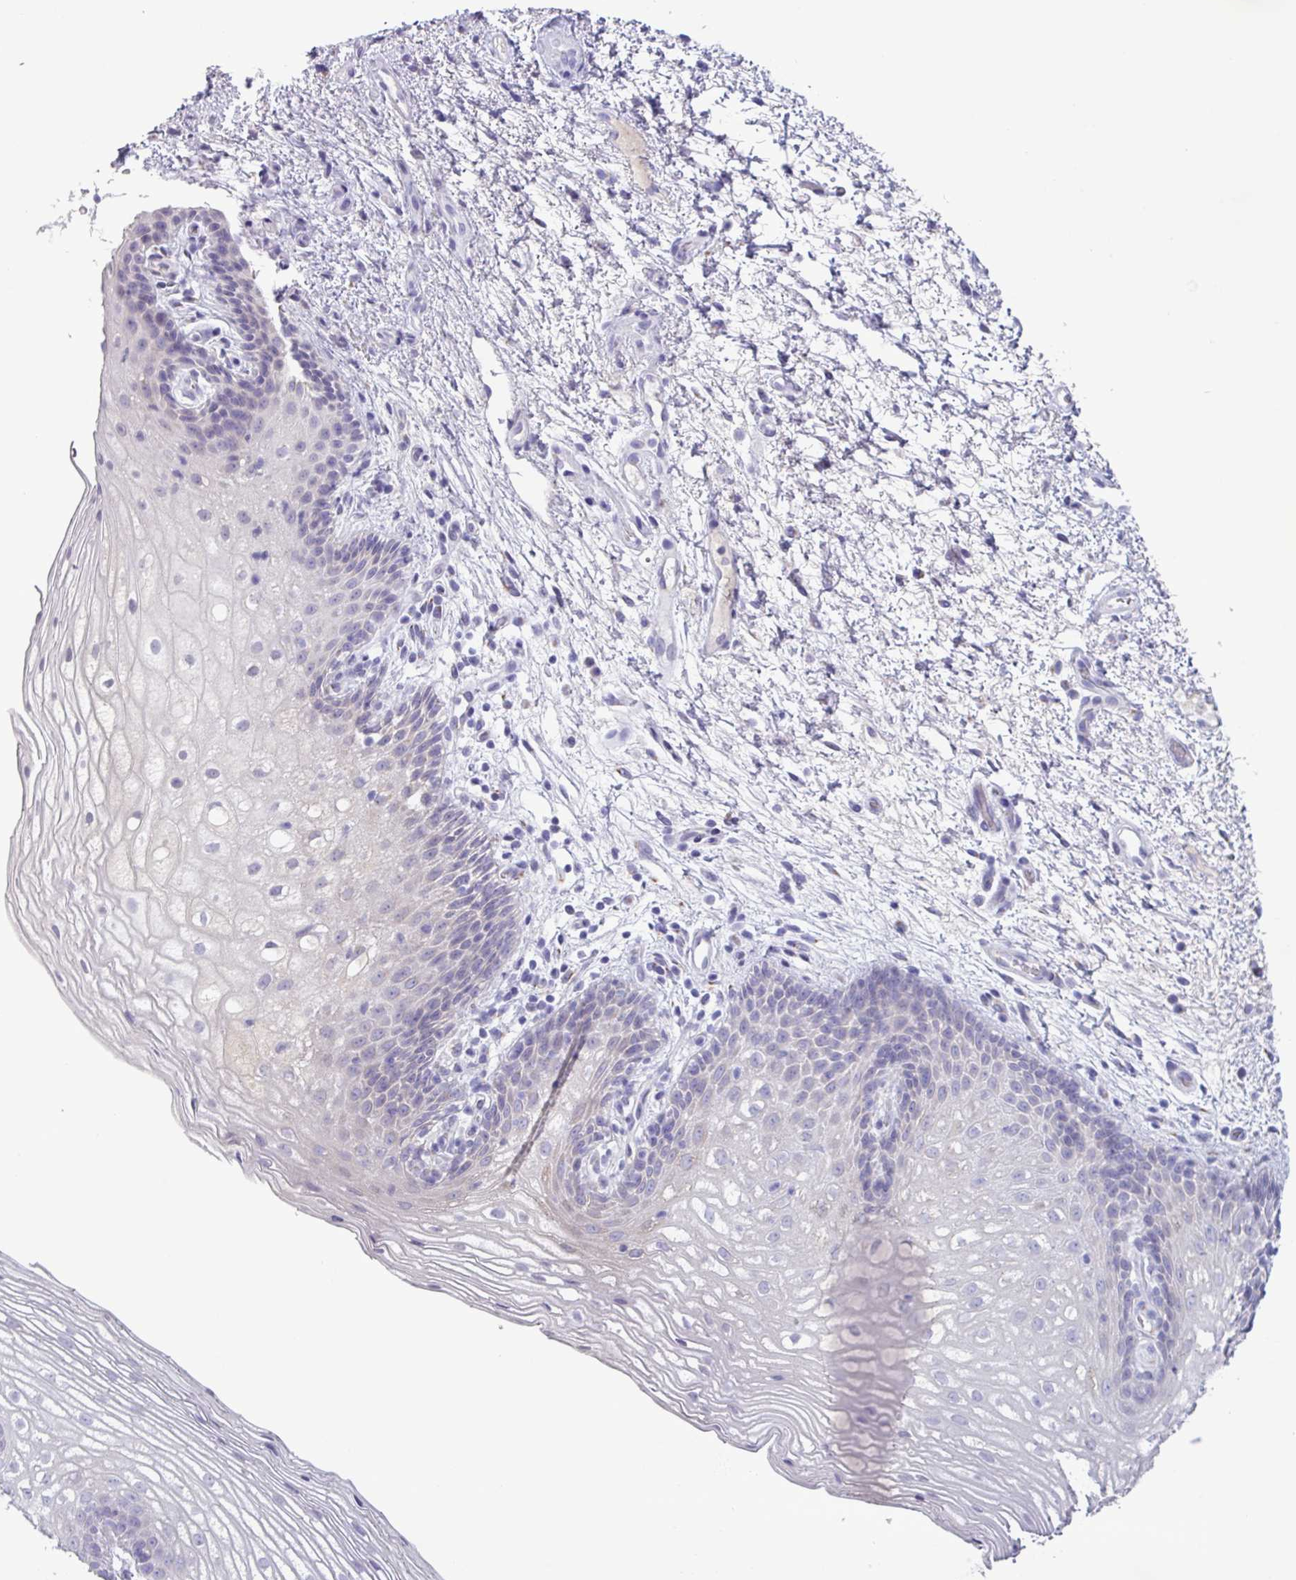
{"staining": {"intensity": "negative", "quantity": "none", "location": "none"}, "tissue": "vagina", "cell_type": "Squamous epithelial cells", "image_type": "normal", "snomed": [{"axis": "morphology", "description": "Normal tissue, NOS"}, {"axis": "topography", "description": "Vagina"}], "caption": "High power microscopy micrograph of an immunohistochemistry (IHC) photomicrograph of benign vagina, revealing no significant staining in squamous epithelial cells. (DAB immunohistochemistry (IHC) with hematoxylin counter stain).", "gene": "STIMATE", "patient": {"sex": "female", "age": 47}}